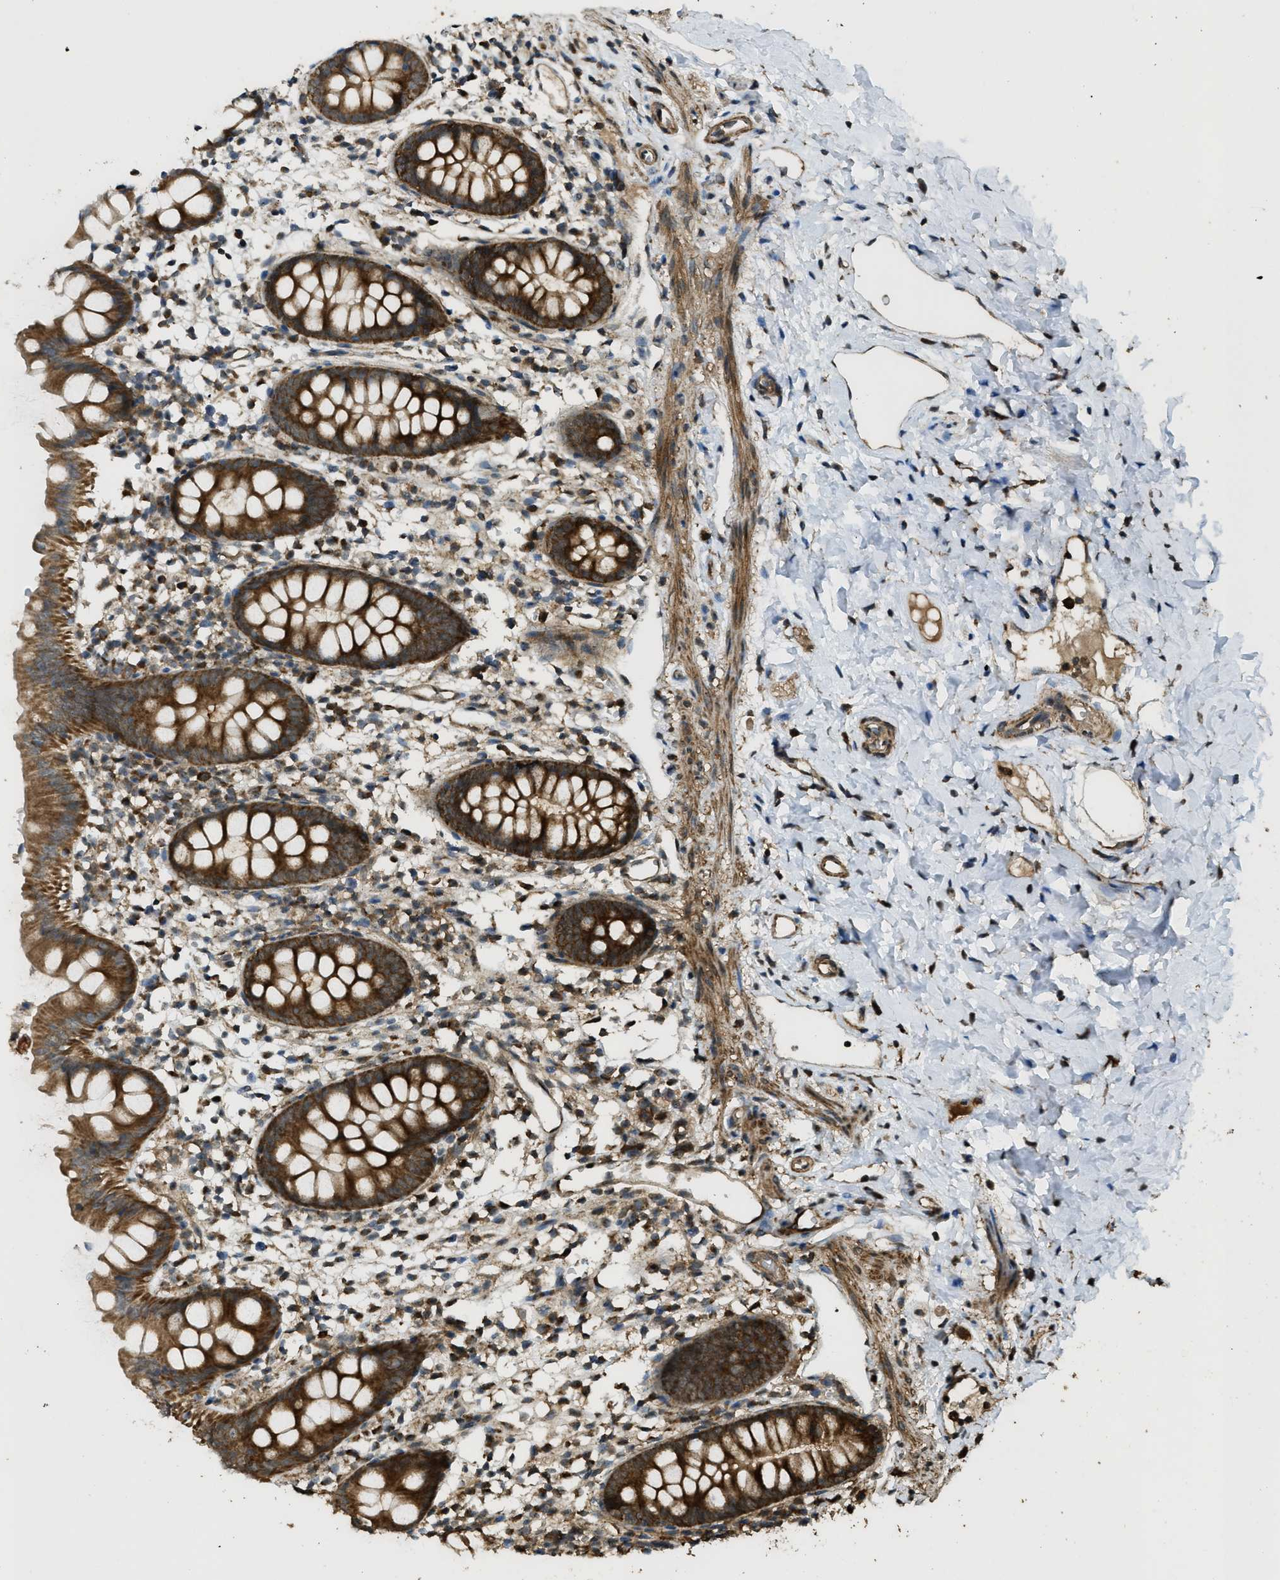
{"staining": {"intensity": "strong", "quantity": ">75%", "location": "cytoplasmic/membranous"}, "tissue": "appendix", "cell_type": "Glandular cells", "image_type": "normal", "snomed": [{"axis": "morphology", "description": "Normal tissue, NOS"}, {"axis": "topography", "description": "Appendix"}], "caption": "The image demonstrates immunohistochemical staining of unremarkable appendix. There is strong cytoplasmic/membranous staining is identified in approximately >75% of glandular cells.", "gene": "CTPS1", "patient": {"sex": "female", "age": 20}}